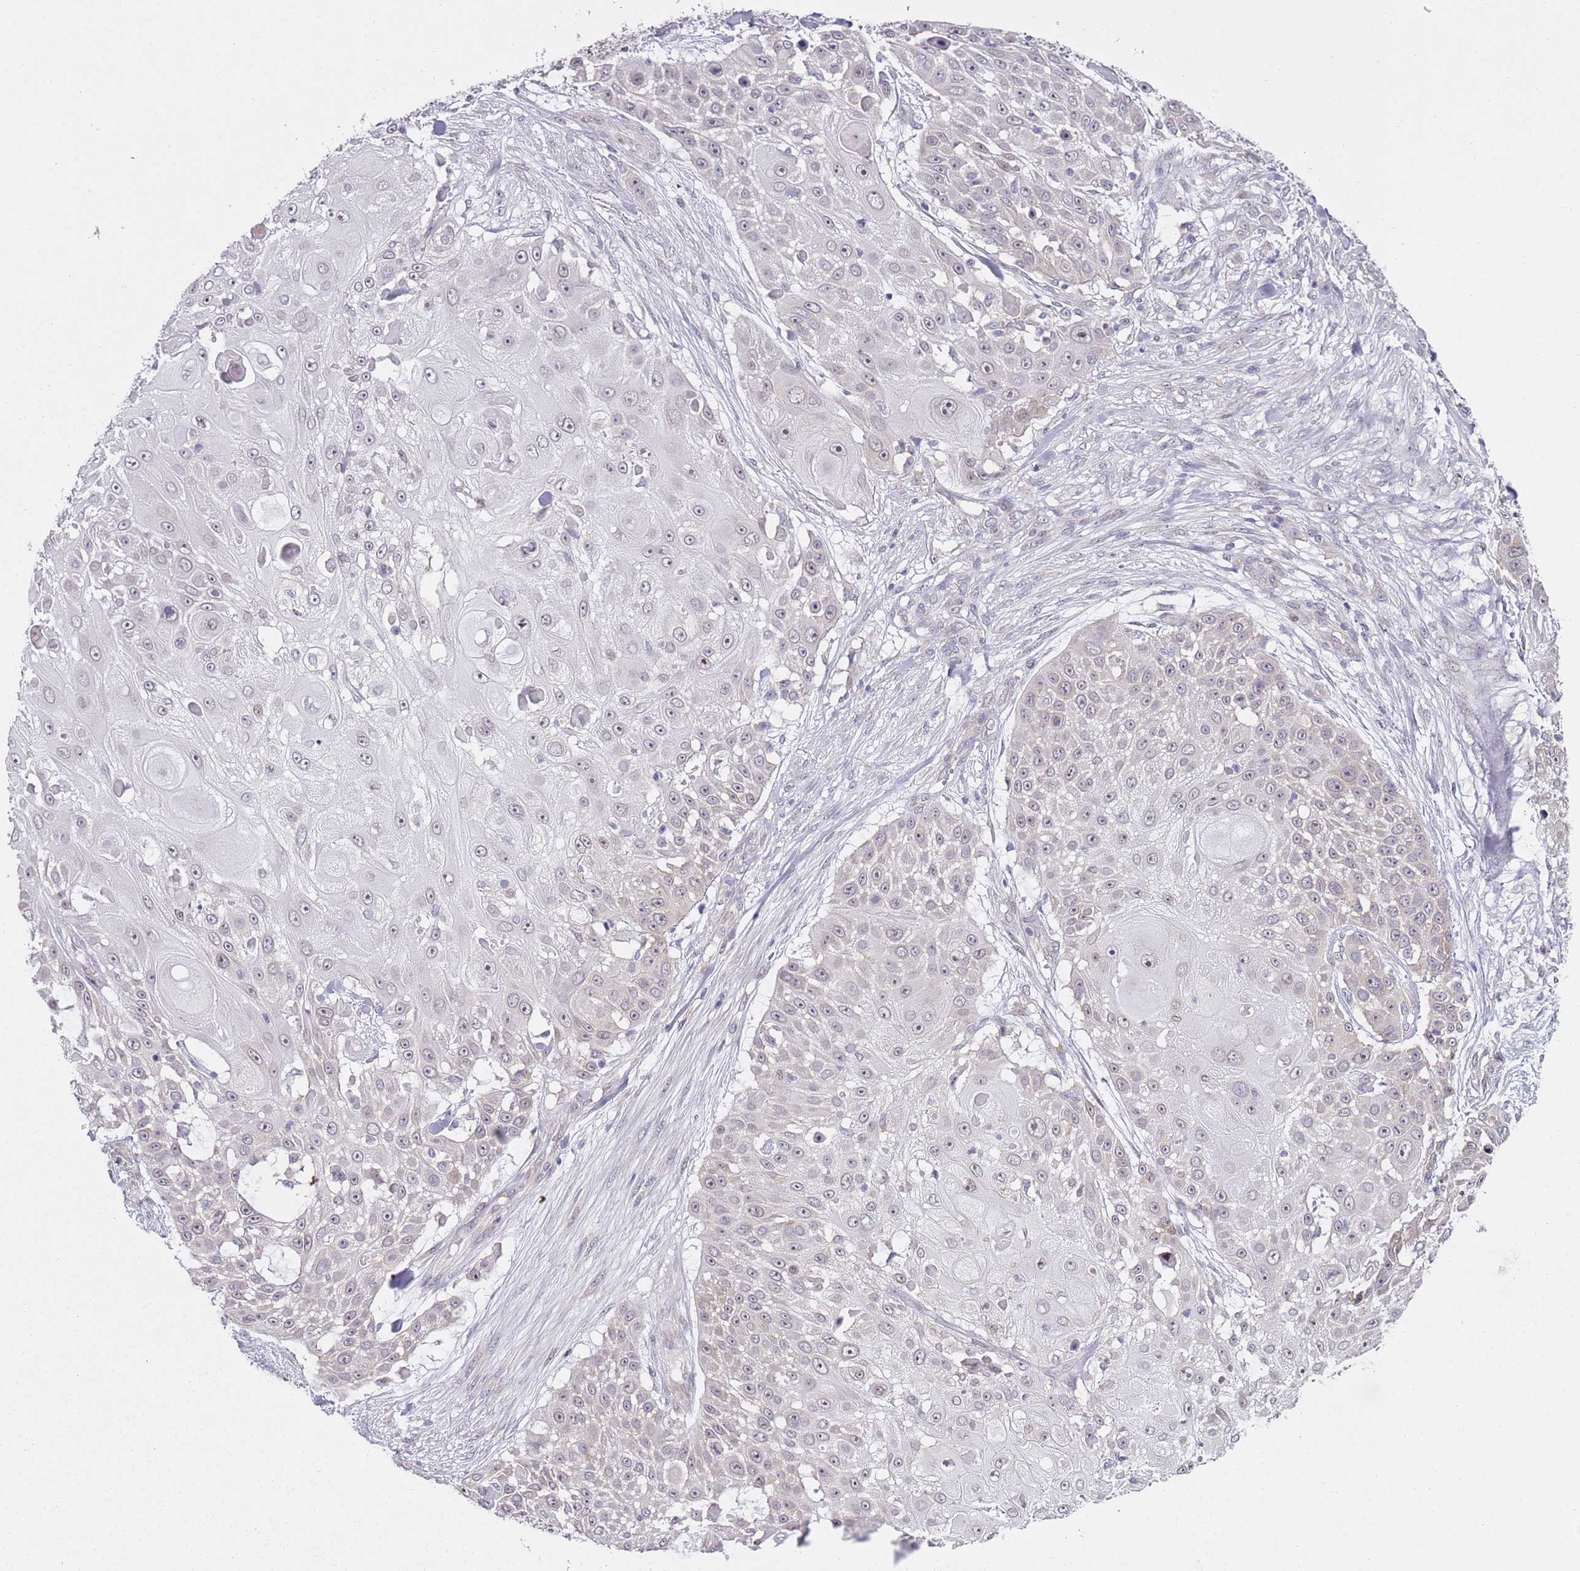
{"staining": {"intensity": "weak", "quantity": "<25%", "location": "nuclear"}, "tissue": "skin cancer", "cell_type": "Tumor cells", "image_type": "cancer", "snomed": [{"axis": "morphology", "description": "Squamous cell carcinoma, NOS"}, {"axis": "topography", "description": "Skin"}], "caption": "A histopathology image of human squamous cell carcinoma (skin) is negative for staining in tumor cells.", "gene": "SLC25A32", "patient": {"sex": "female", "age": 86}}